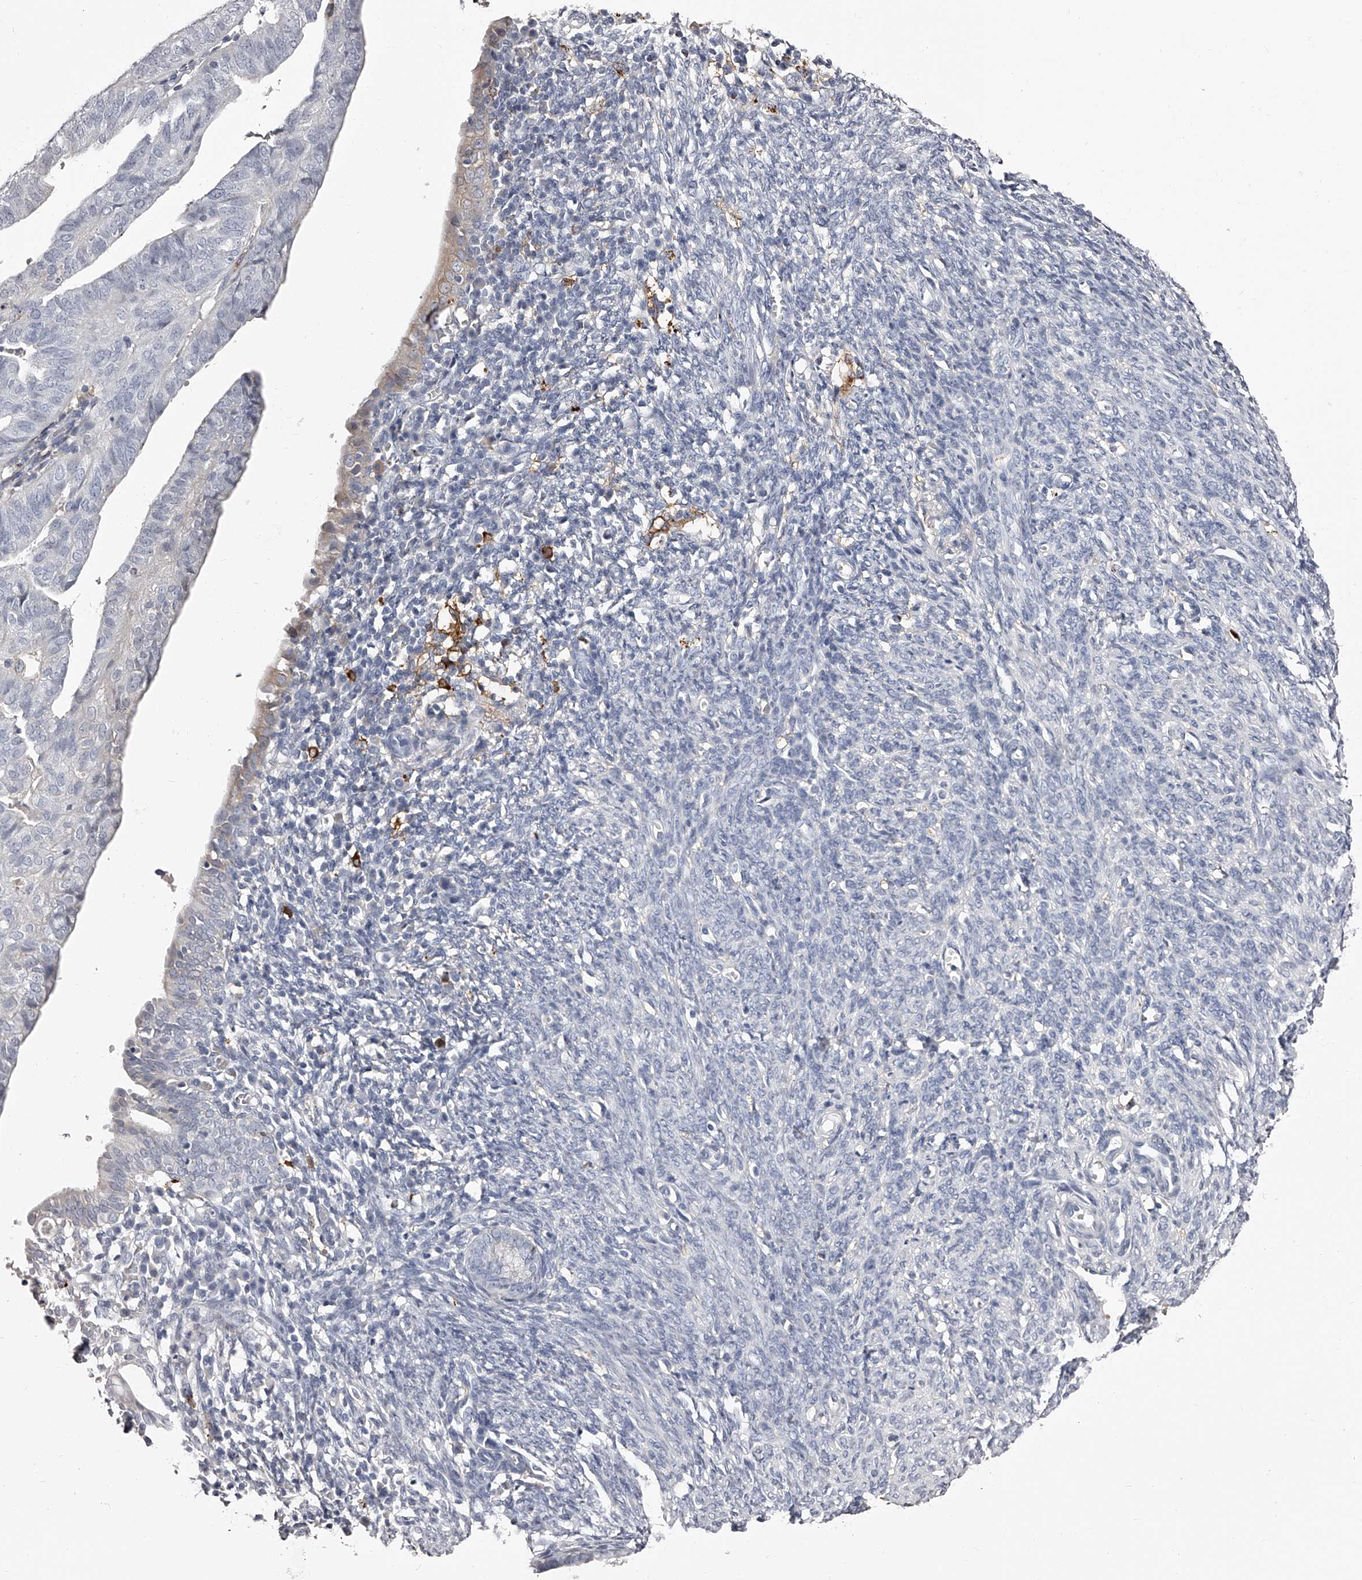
{"staining": {"intensity": "negative", "quantity": "none", "location": "none"}, "tissue": "endometrial cancer", "cell_type": "Tumor cells", "image_type": "cancer", "snomed": [{"axis": "morphology", "description": "Adenocarcinoma, NOS"}, {"axis": "topography", "description": "Uterus"}], "caption": "Immunohistochemical staining of human endometrial cancer demonstrates no significant positivity in tumor cells.", "gene": "PACSIN1", "patient": {"sex": "female", "age": 77}}